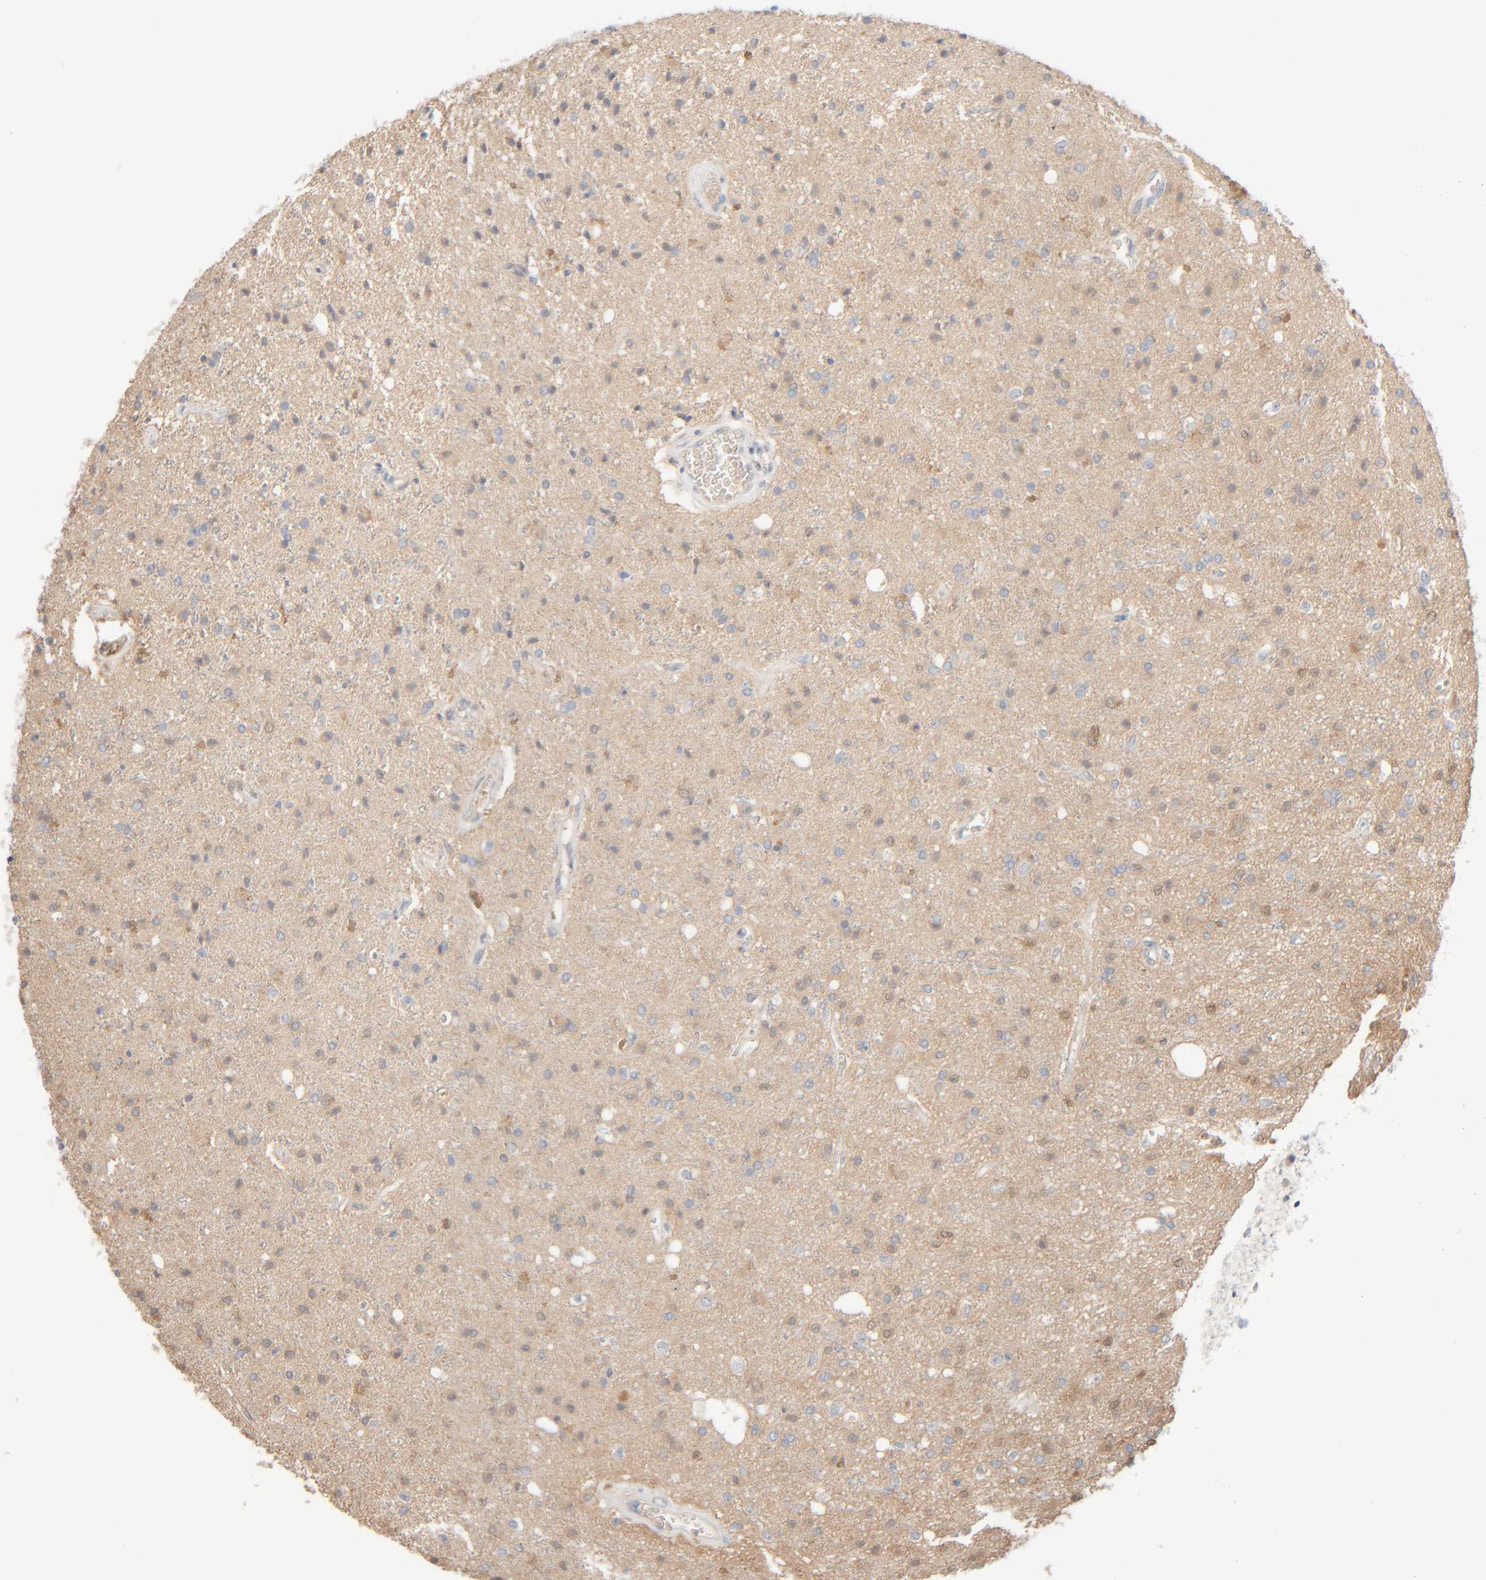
{"staining": {"intensity": "weak", "quantity": "25%-75%", "location": "cytoplasmic/membranous"}, "tissue": "glioma", "cell_type": "Tumor cells", "image_type": "cancer", "snomed": [{"axis": "morphology", "description": "Glioma, malignant, High grade"}, {"axis": "topography", "description": "Brain"}], "caption": "Glioma tissue shows weak cytoplasmic/membranous expression in approximately 25%-75% of tumor cells", "gene": "RIDA", "patient": {"sex": "male", "age": 47}}